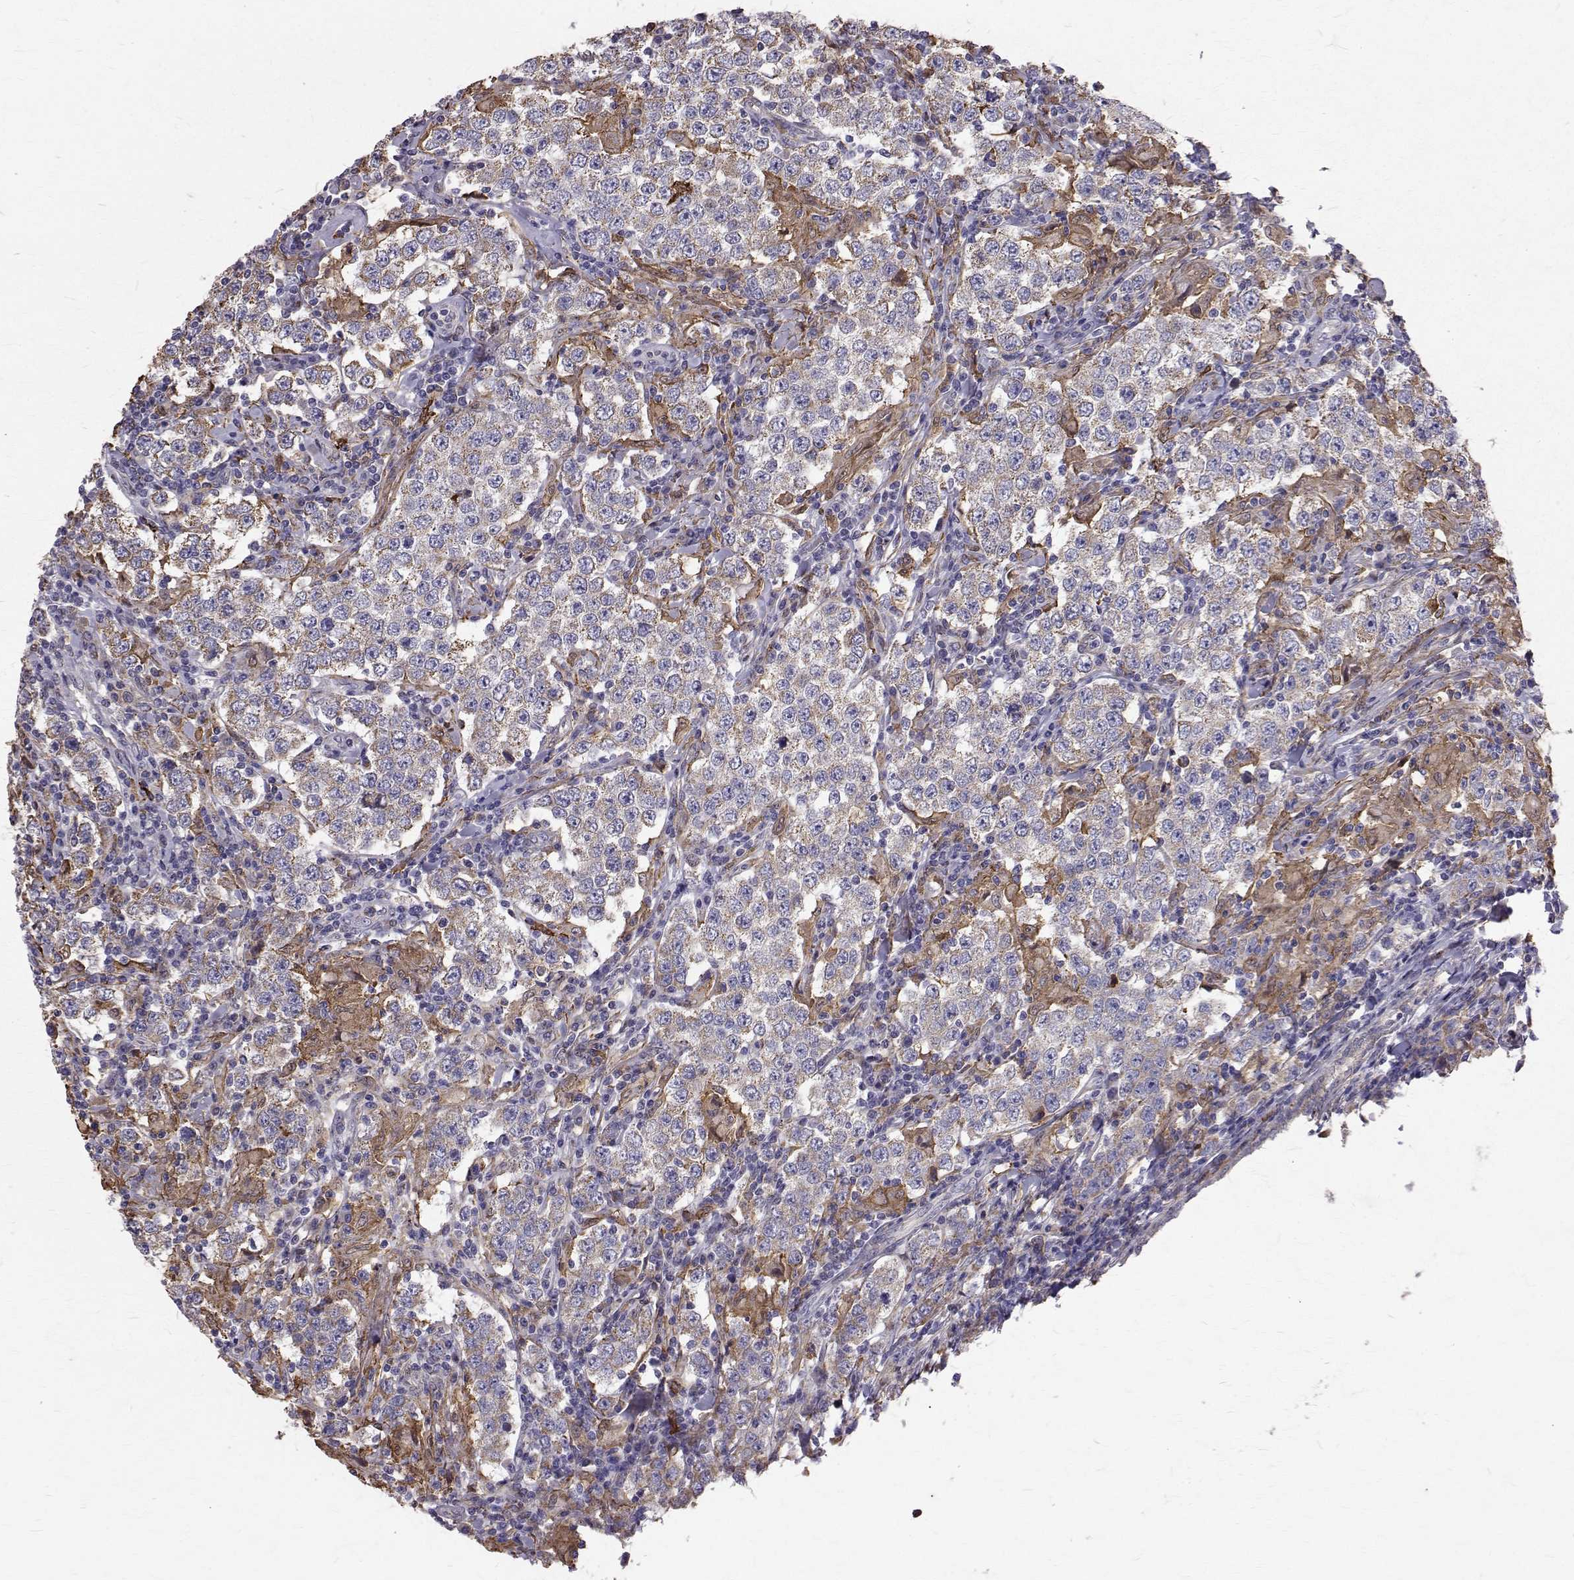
{"staining": {"intensity": "weak", "quantity": "<25%", "location": "cytoplasmic/membranous"}, "tissue": "testis cancer", "cell_type": "Tumor cells", "image_type": "cancer", "snomed": [{"axis": "morphology", "description": "Seminoma, NOS"}, {"axis": "morphology", "description": "Carcinoma, Embryonal, NOS"}, {"axis": "topography", "description": "Testis"}], "caption": "Histopathology image shows no protein staining in tumor cells of testis embryonal carcinoma tissue.", "gene": "CCDC89", "patient": {"sex": "male", "age": 41}}